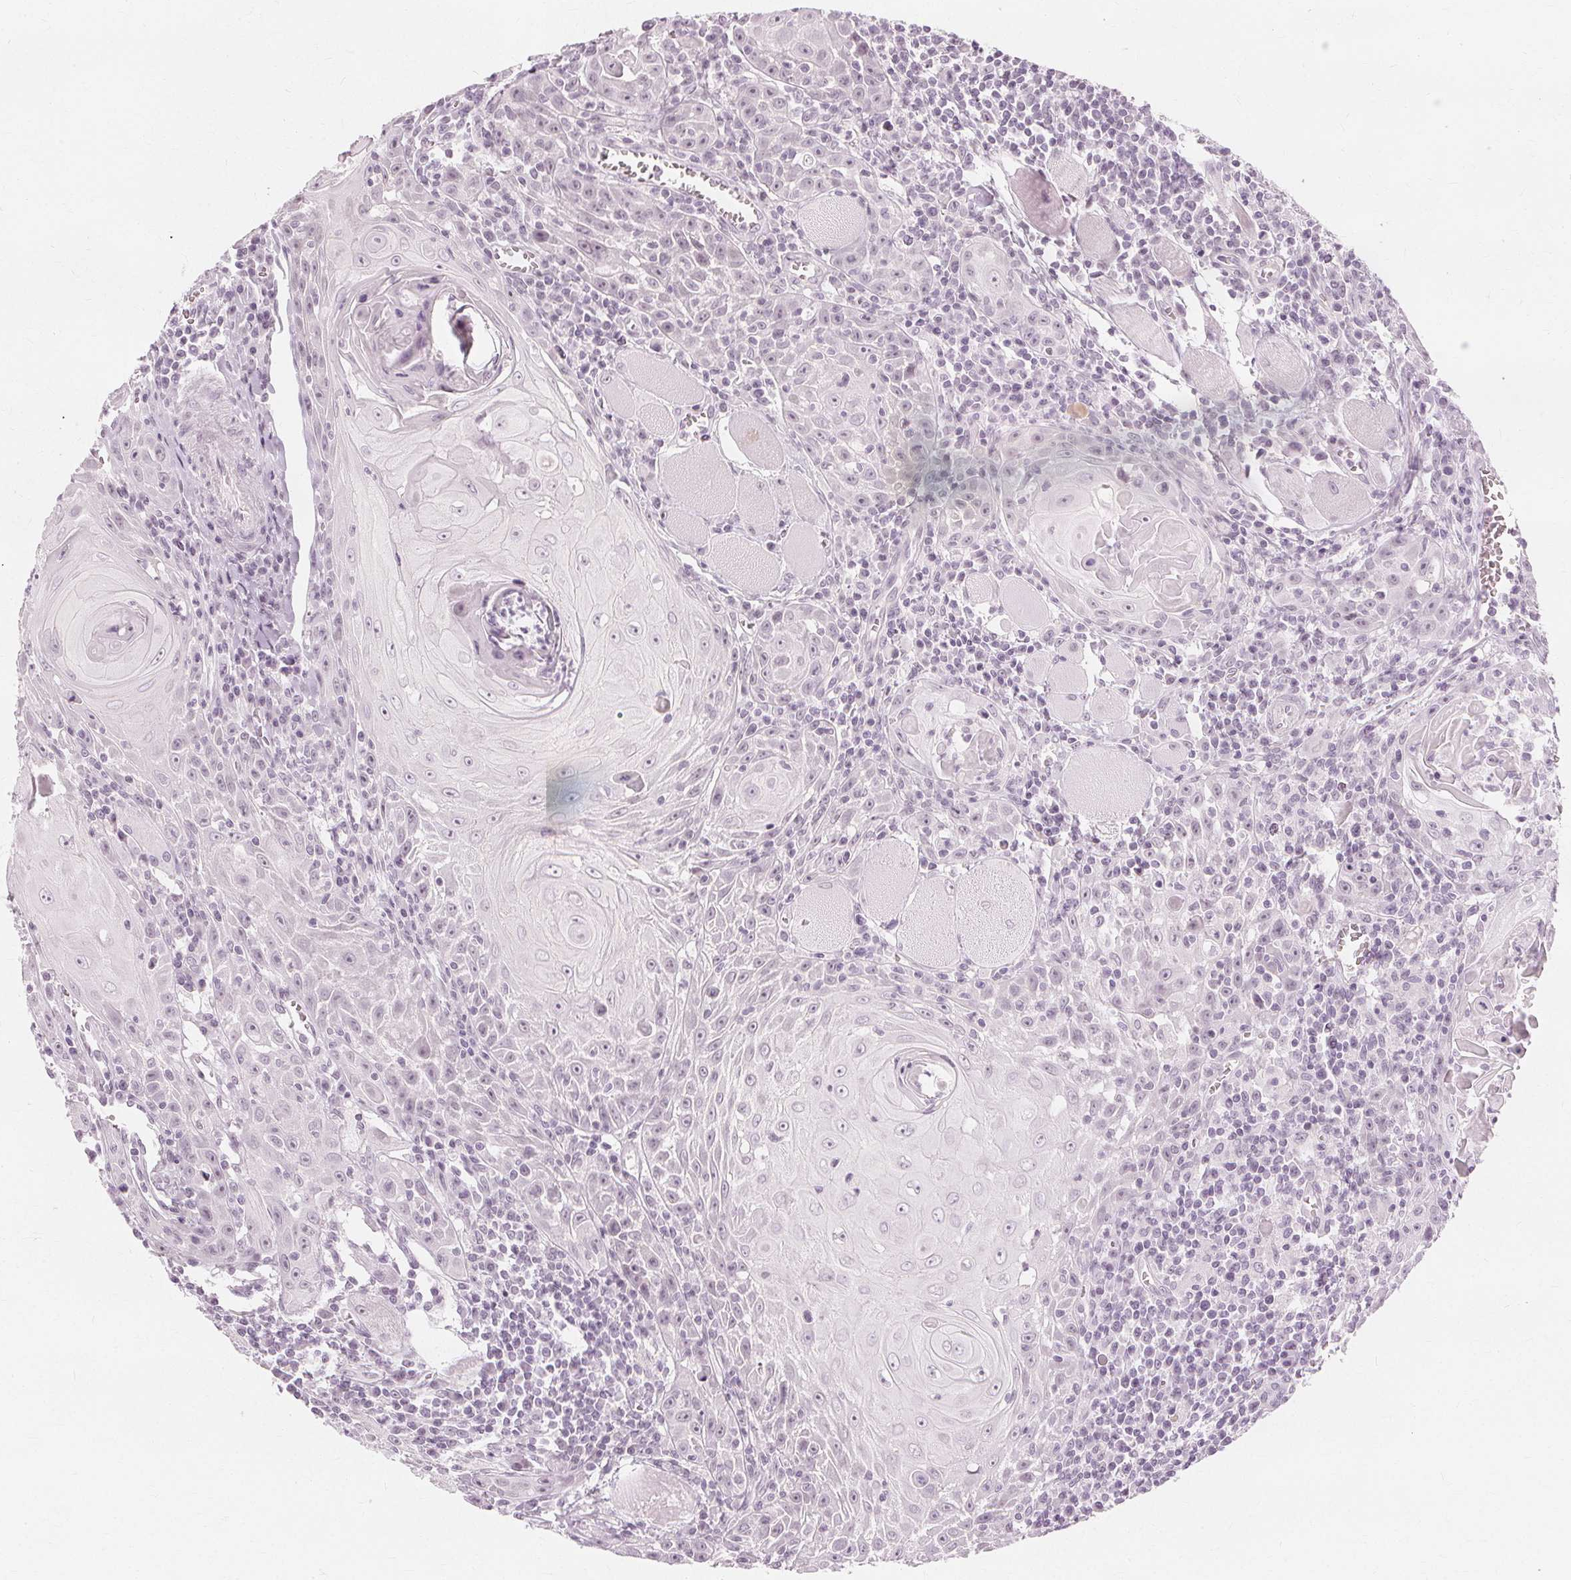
{"staining": {"intensity": "negative", "quantity": "none", "location": "none"}, "tissue": "head and neck cancer", "cell_type": "Tumor cells", "image_type": "cancer", "snomed": [{"axis": "morphology", "description": "Squamous cell carcinoma, NOS"}, {"axis": "topography", "description": "Head-Neck"}], "caption": "Head and neck cancer stained for a protein using immunohistochemistry demonstrates no expression tumor cells.", "gene": "NXPE1", "patient": {"sex": "male", "age": 52}}